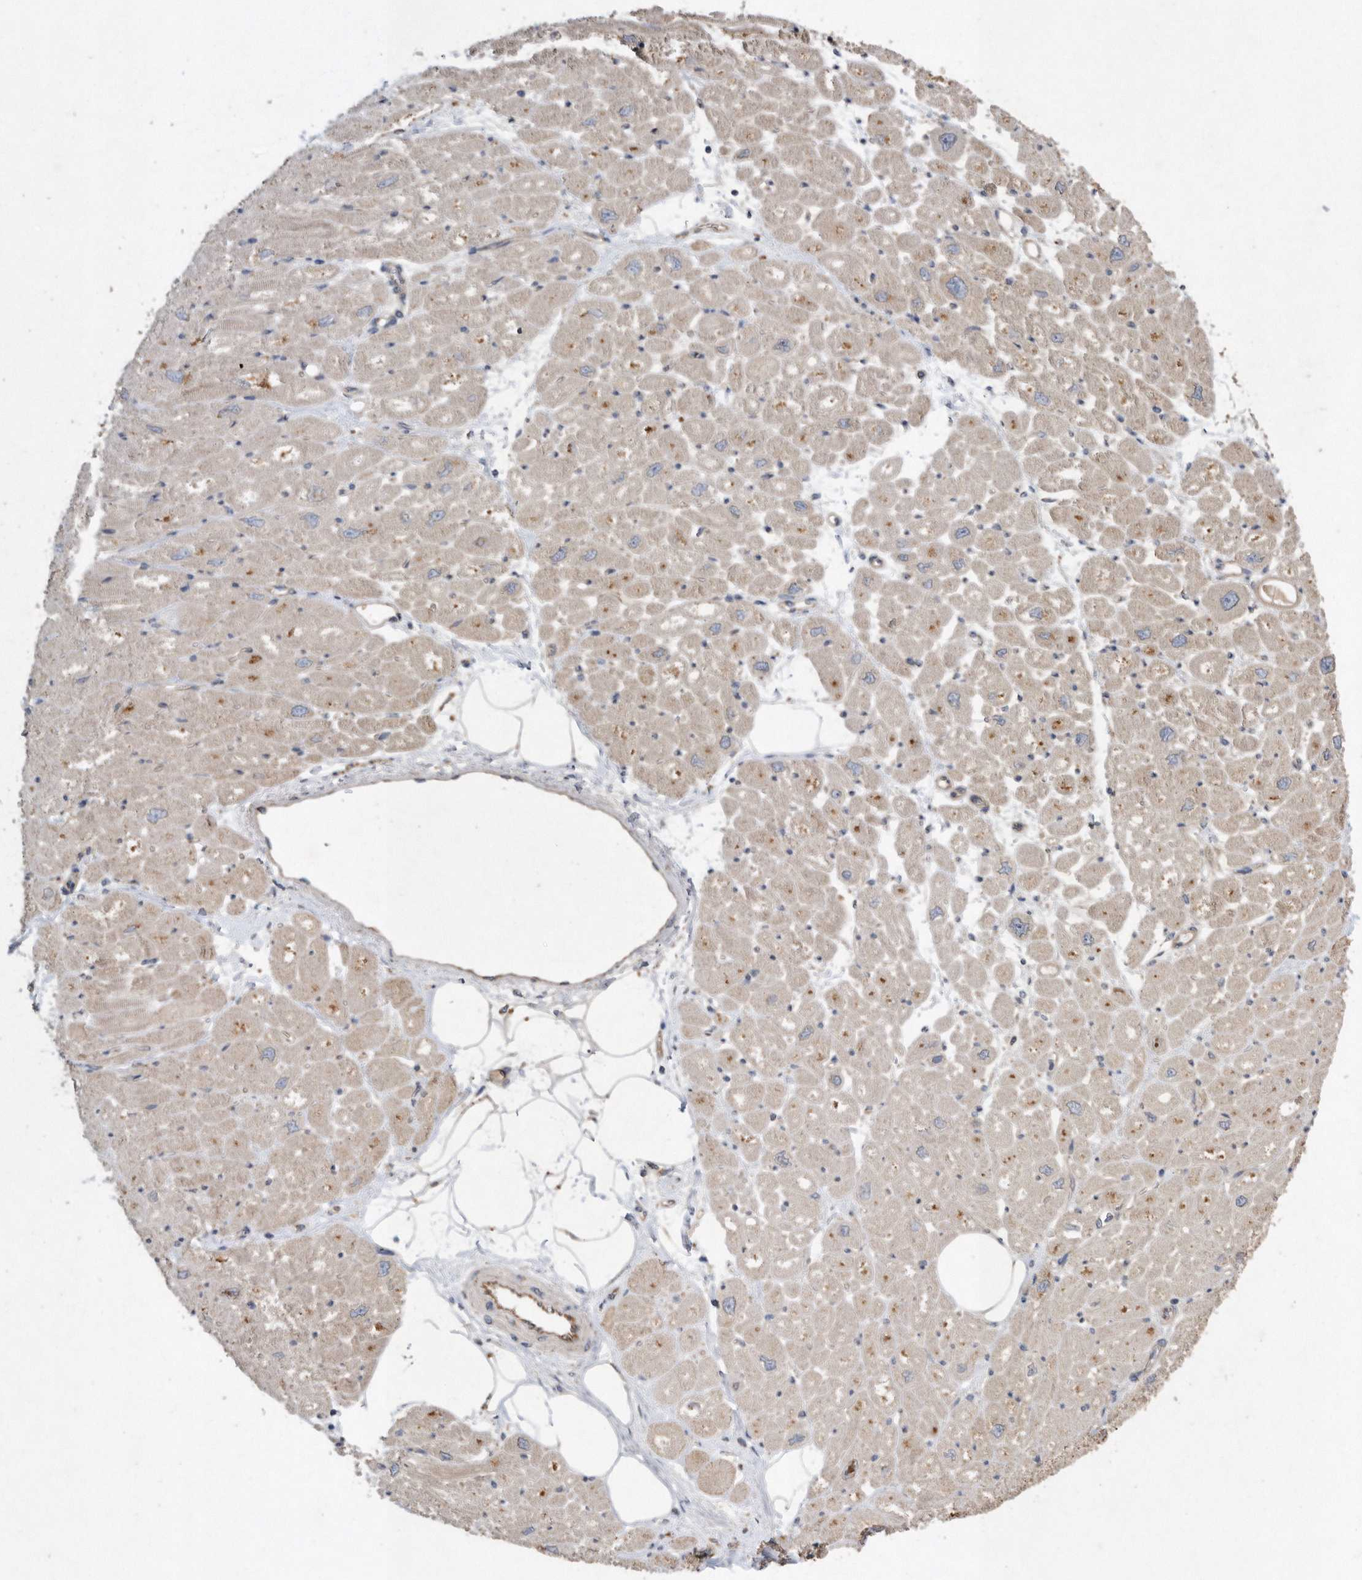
{"staining": {"intensity": "moderate", "quantity": "25%-75%", "location": "cytoplasmic/membranous"}, "tissue": "heart muscle", "cell_type": "Cardiomyocytes", "image_type": "normal", "snomed": [{"axis": "morphology", "description": "Normal tissue, NOS"}, {"axis": "topography", "description": "Heart"}], "caption": "An immunohistochemistry (IHC) image of benign tissue is shown. Protein staining in brown labels moderate cytoplasmic/membranous positivity in heart muscle within cardiomyocytes.", "gene": "PON2", "patient": {"sex": "male", "age": 50}}